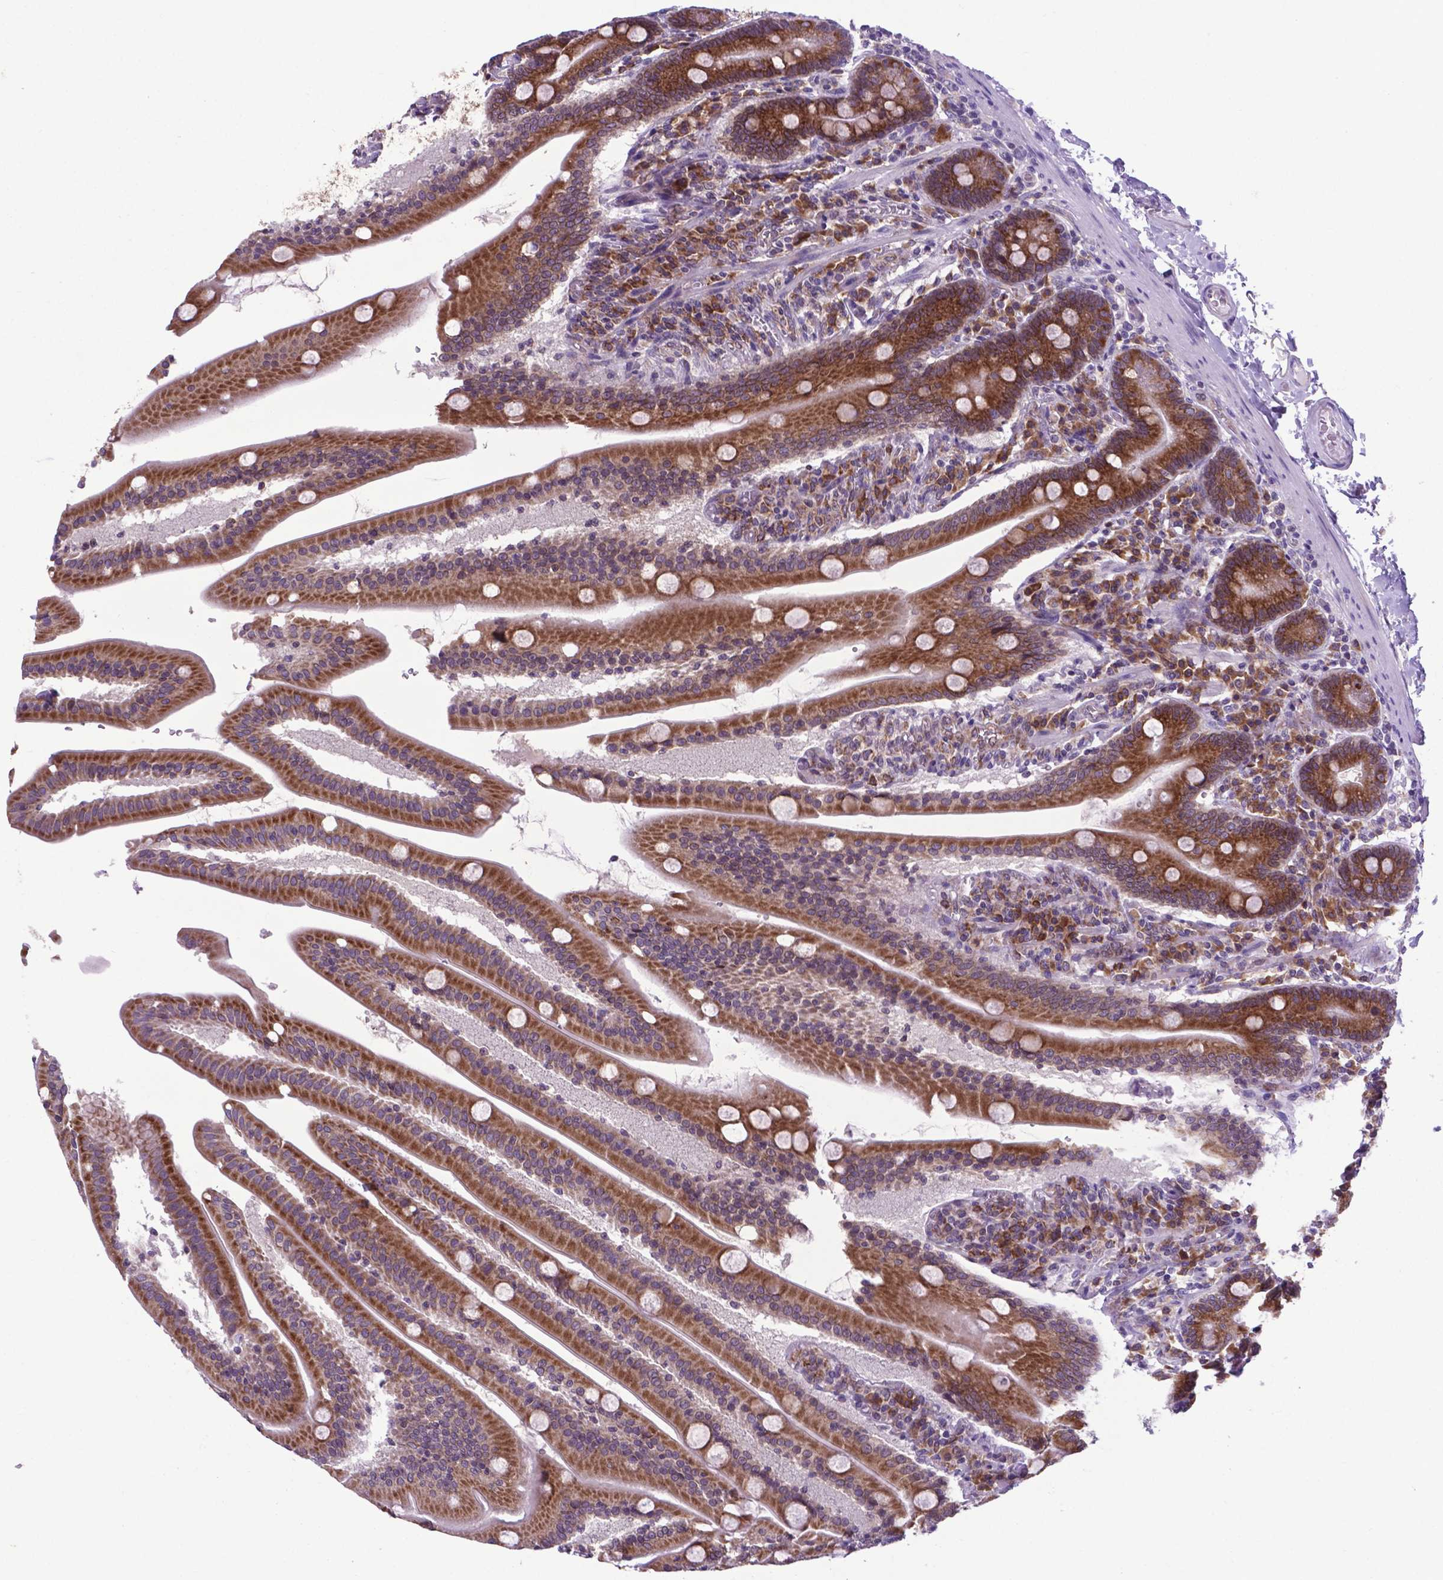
{"staining": {"intensity": "moderate", "quantity": ">75%", "location": "cytoplasmic/membranous"}, "tissue": "small intestine", "cell_type": "Glandular cells", "image_type": "normal", "snomed": [{"axis": "morphology", "description": "Normal tissue, NOS"}, {"axis": "topography", "description": "Small intestine"}], "caption": "This is a micrograph of IHC staining of normal small intestine, which shows moderate positivity in the cytoplasmic/membranous of glandular cells.", "gene": "ENSG00000269590", "patient": {"sex": "male", "age": 37}}